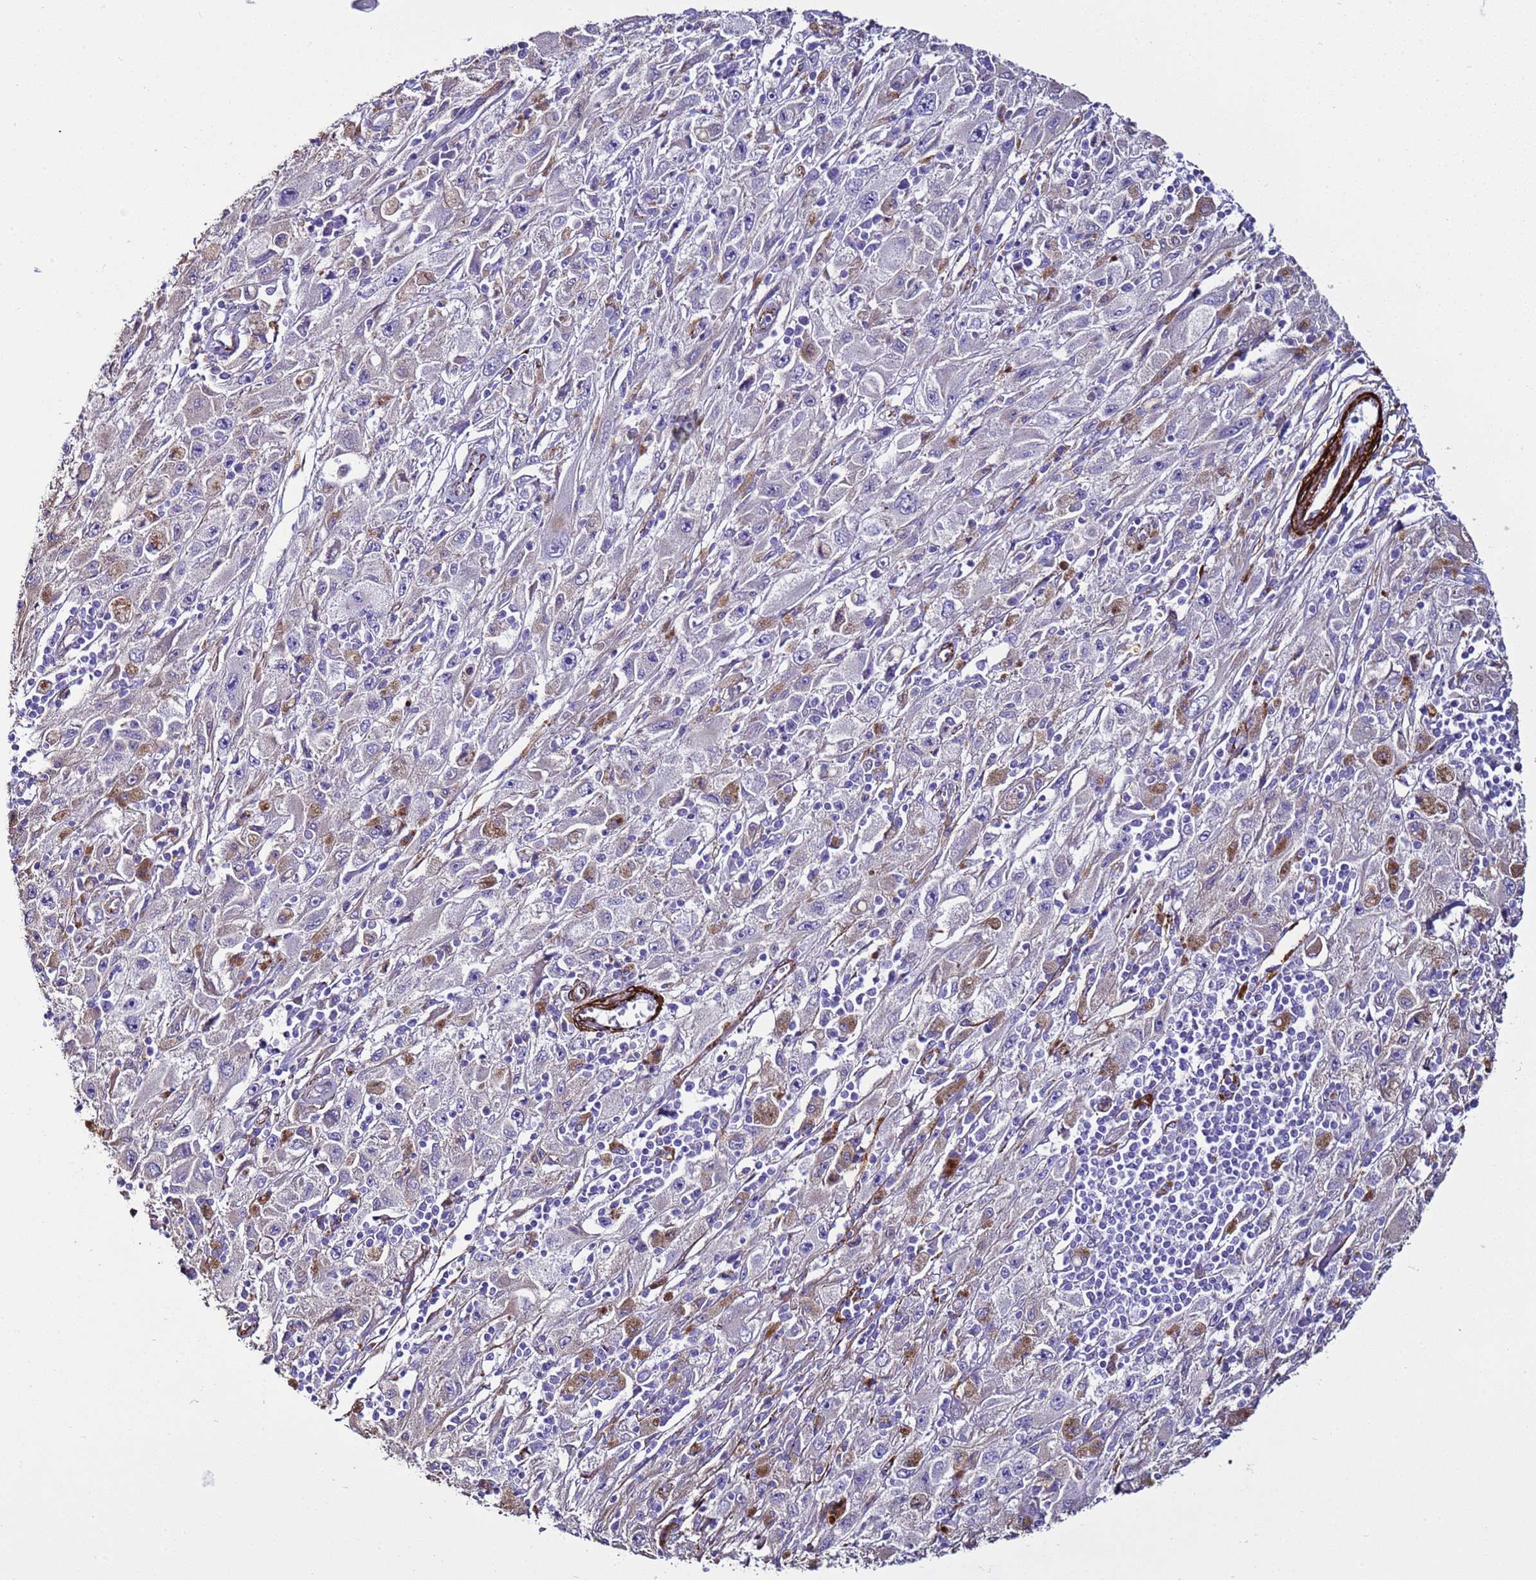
{"staining": {"intensity": "negative", "quantity": "none", "location": "none"}, "tissue": "melanoma", "cell_type": "Tumor cells", "image_type": "cancer", "snomed": [{"axis": "morphology", "description": "Malignant melanoma, Metastatic site"}, {"axis": "topography", "description": "Skin"}], "caption": "Tumor cells show no significant protein expression in malignant melanoma (metastatic site).", "gene": "RABL2B", "patient": {"sex": "male", "age": 53}}